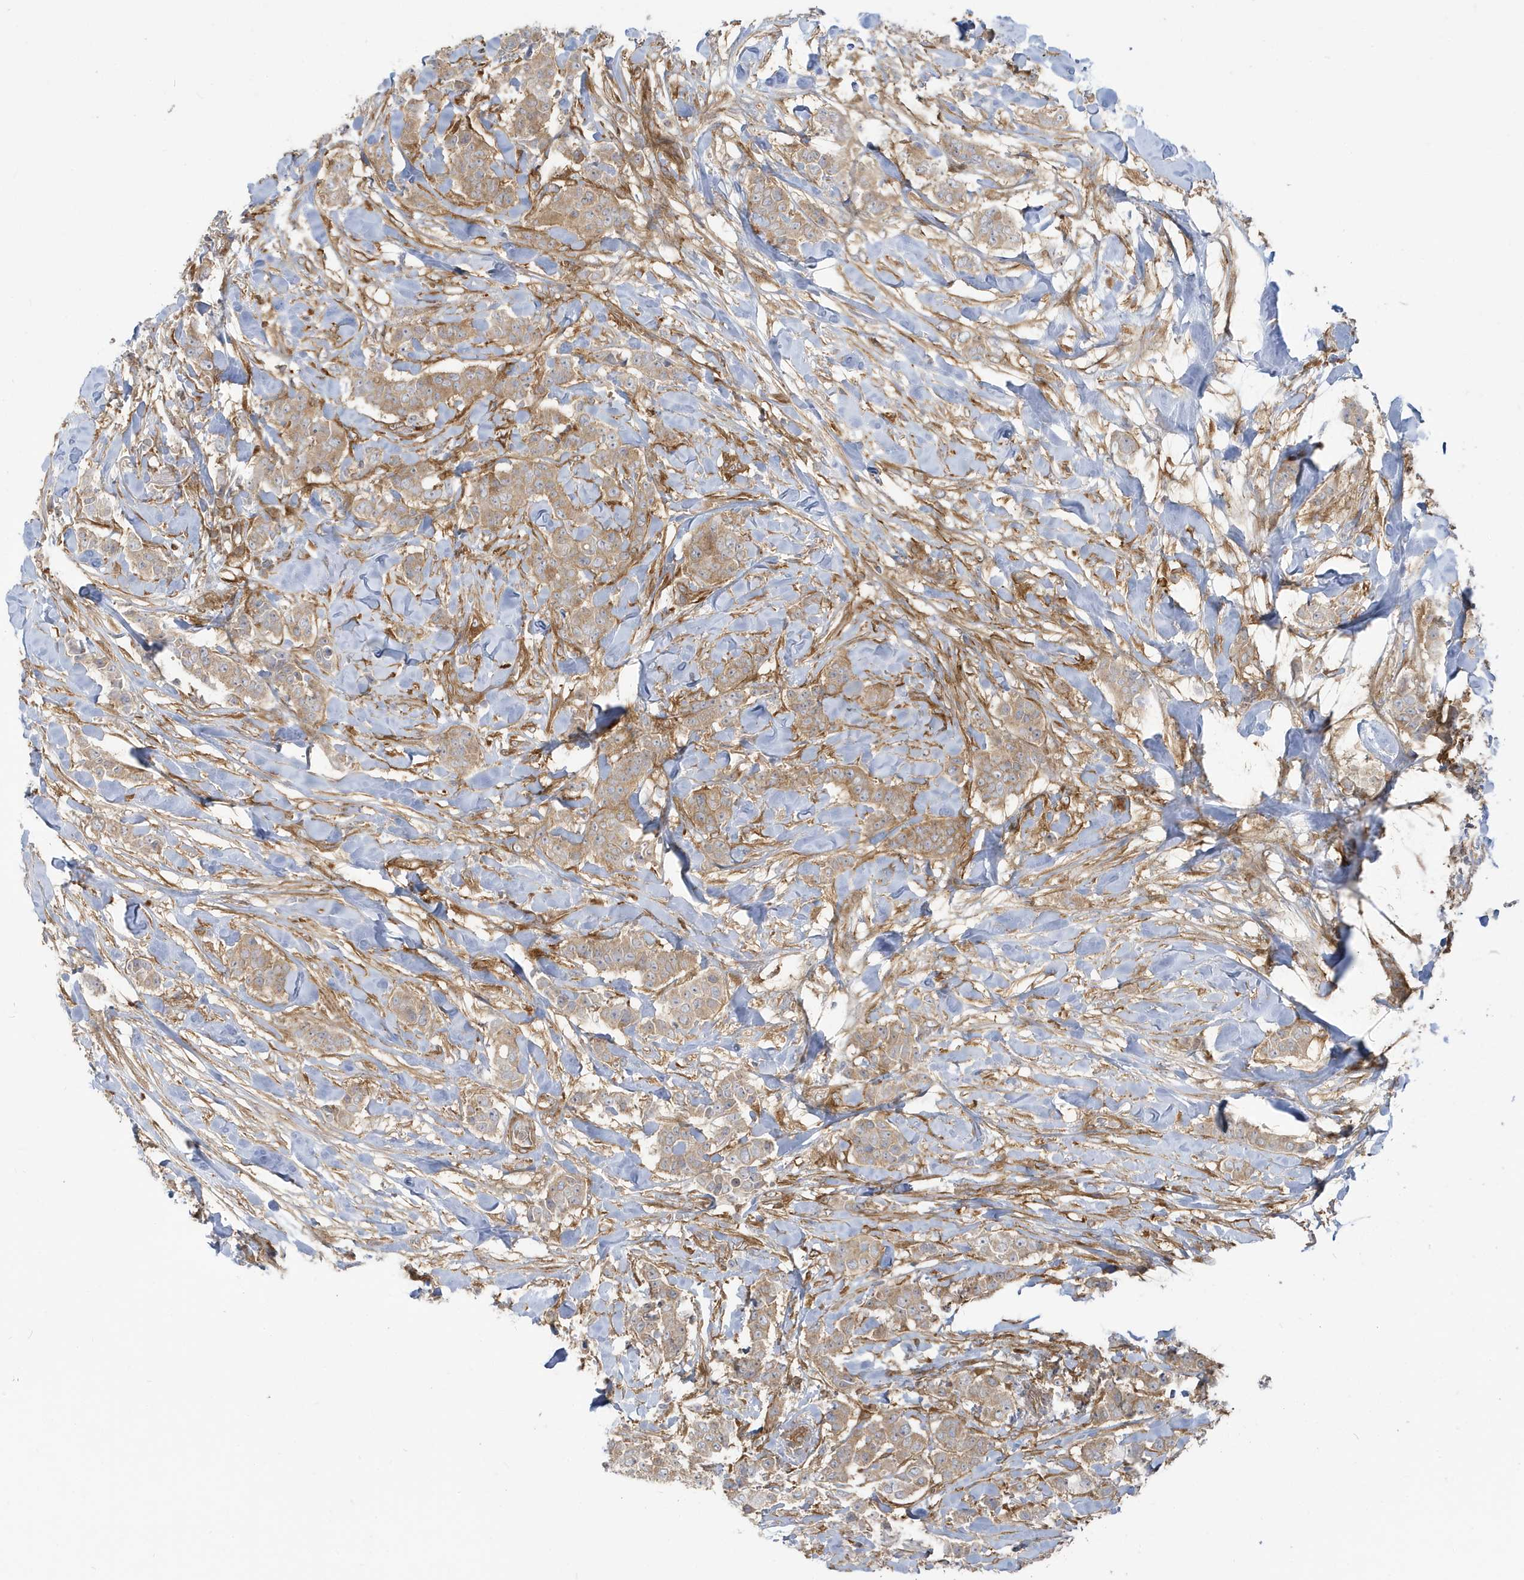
{"staining": {"intensity": "weak", "quantity": ">75%", "location": "cytoplasmic/membranous"}, "tissue": "breast cancer", "cell_type": "Tumor cells", "image_type": "cancer", "snomed": [{"axis": "morphology", "description": "Duct carcinoma"}, {"axis": "topography", "description": "Breast"}], "caption": "This photomicrograph reveals IHC staining of human breast invasive ductal carcinoma, with low weak cytoplasmic/membranous staining in approximately >75% of tumor cells.", "gene": "STAM", "patient": {"sex": "female", "age": 40}}